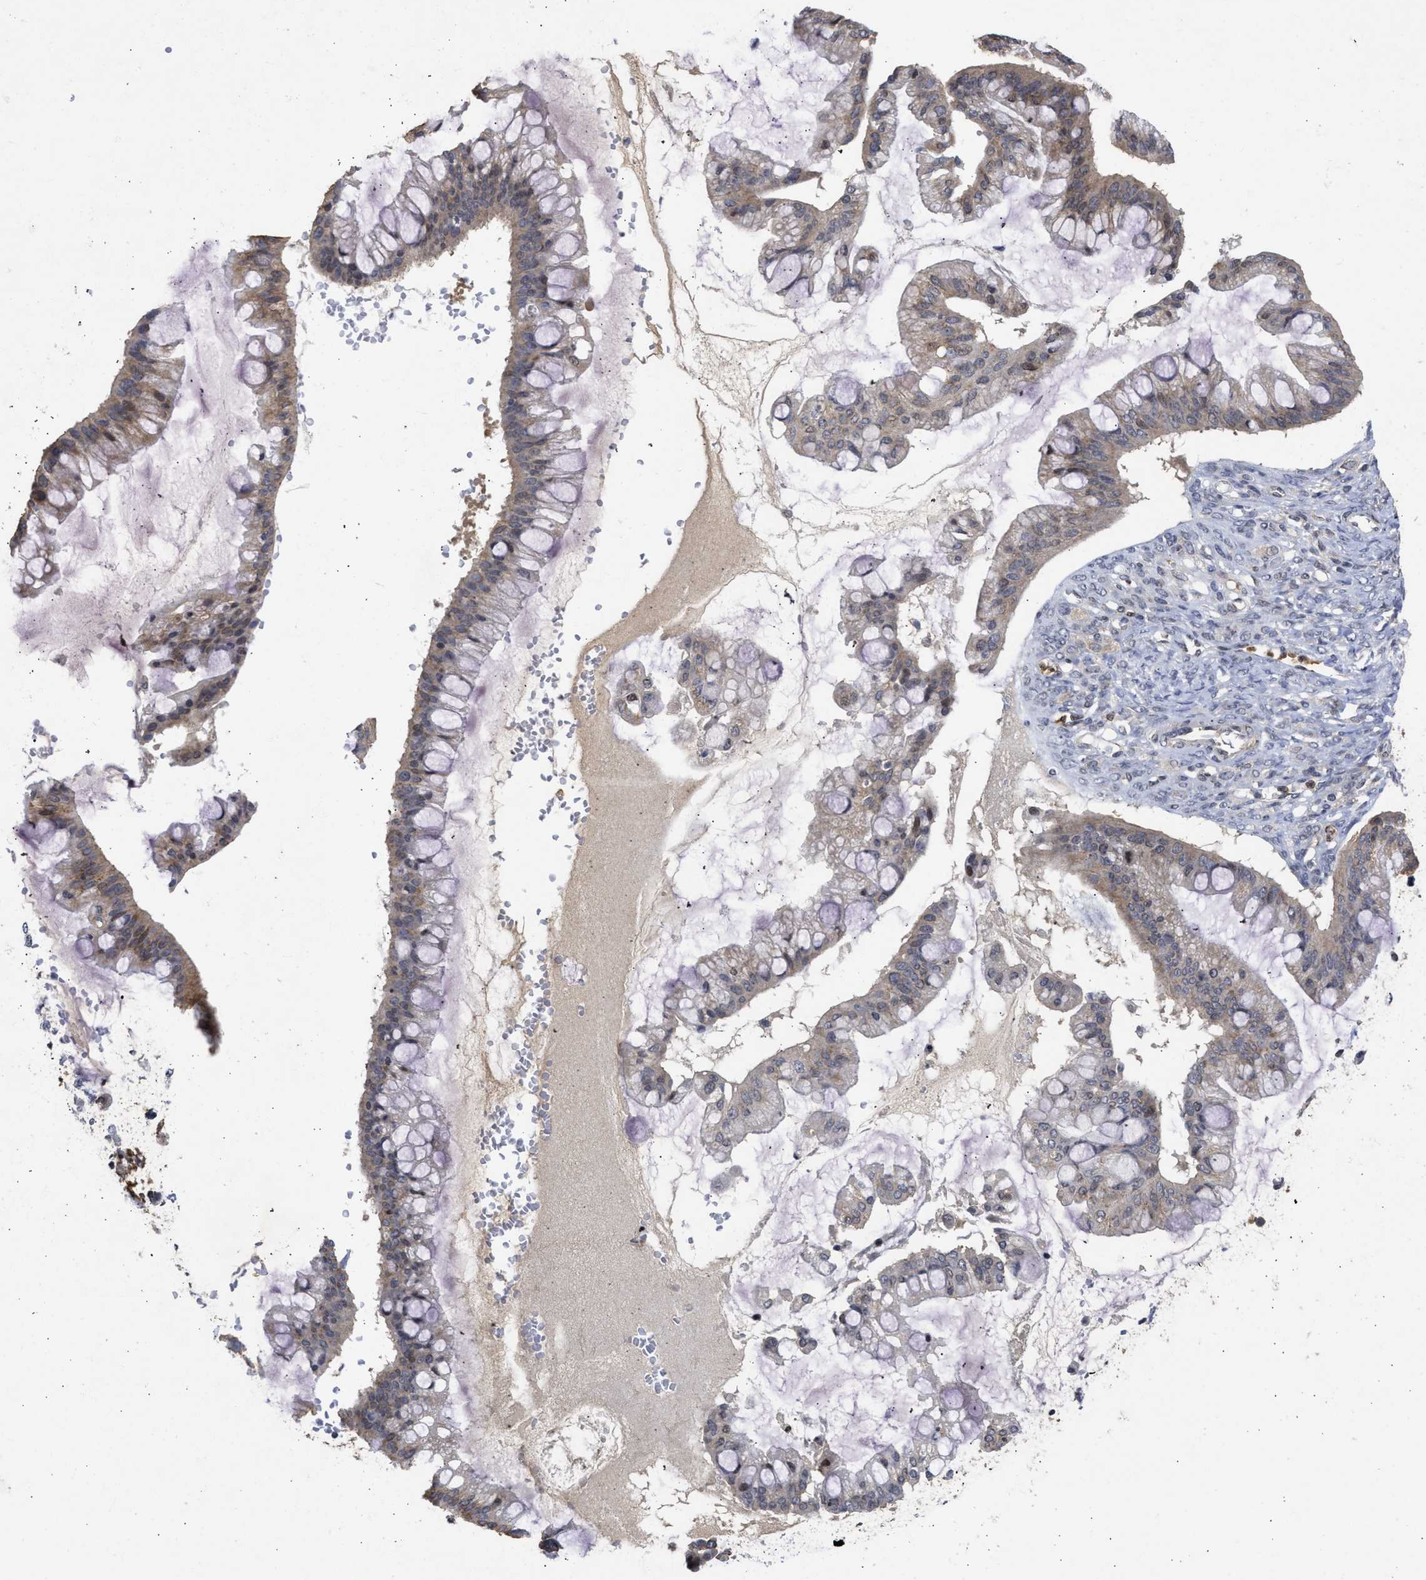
{"staining": {"intensity": "weak", "quantity": "<25%", "location": "cytoplasmic/membranous"}, "tissue": "ovarian cancer", "cell_type": "Tumor cells", "image_type": "cancer", "snomed": [{"axis": "morphology", "description": "Cystadenocarcinoma, mucinous, NOS"}, {"axis": "topography", "description": "Ovary"}], "caption": "Tumor cells show no significant positivity in ovarian cancer.", "gene": "ENSG00000142539", "patient": {"sex": "female", "age": 73}}